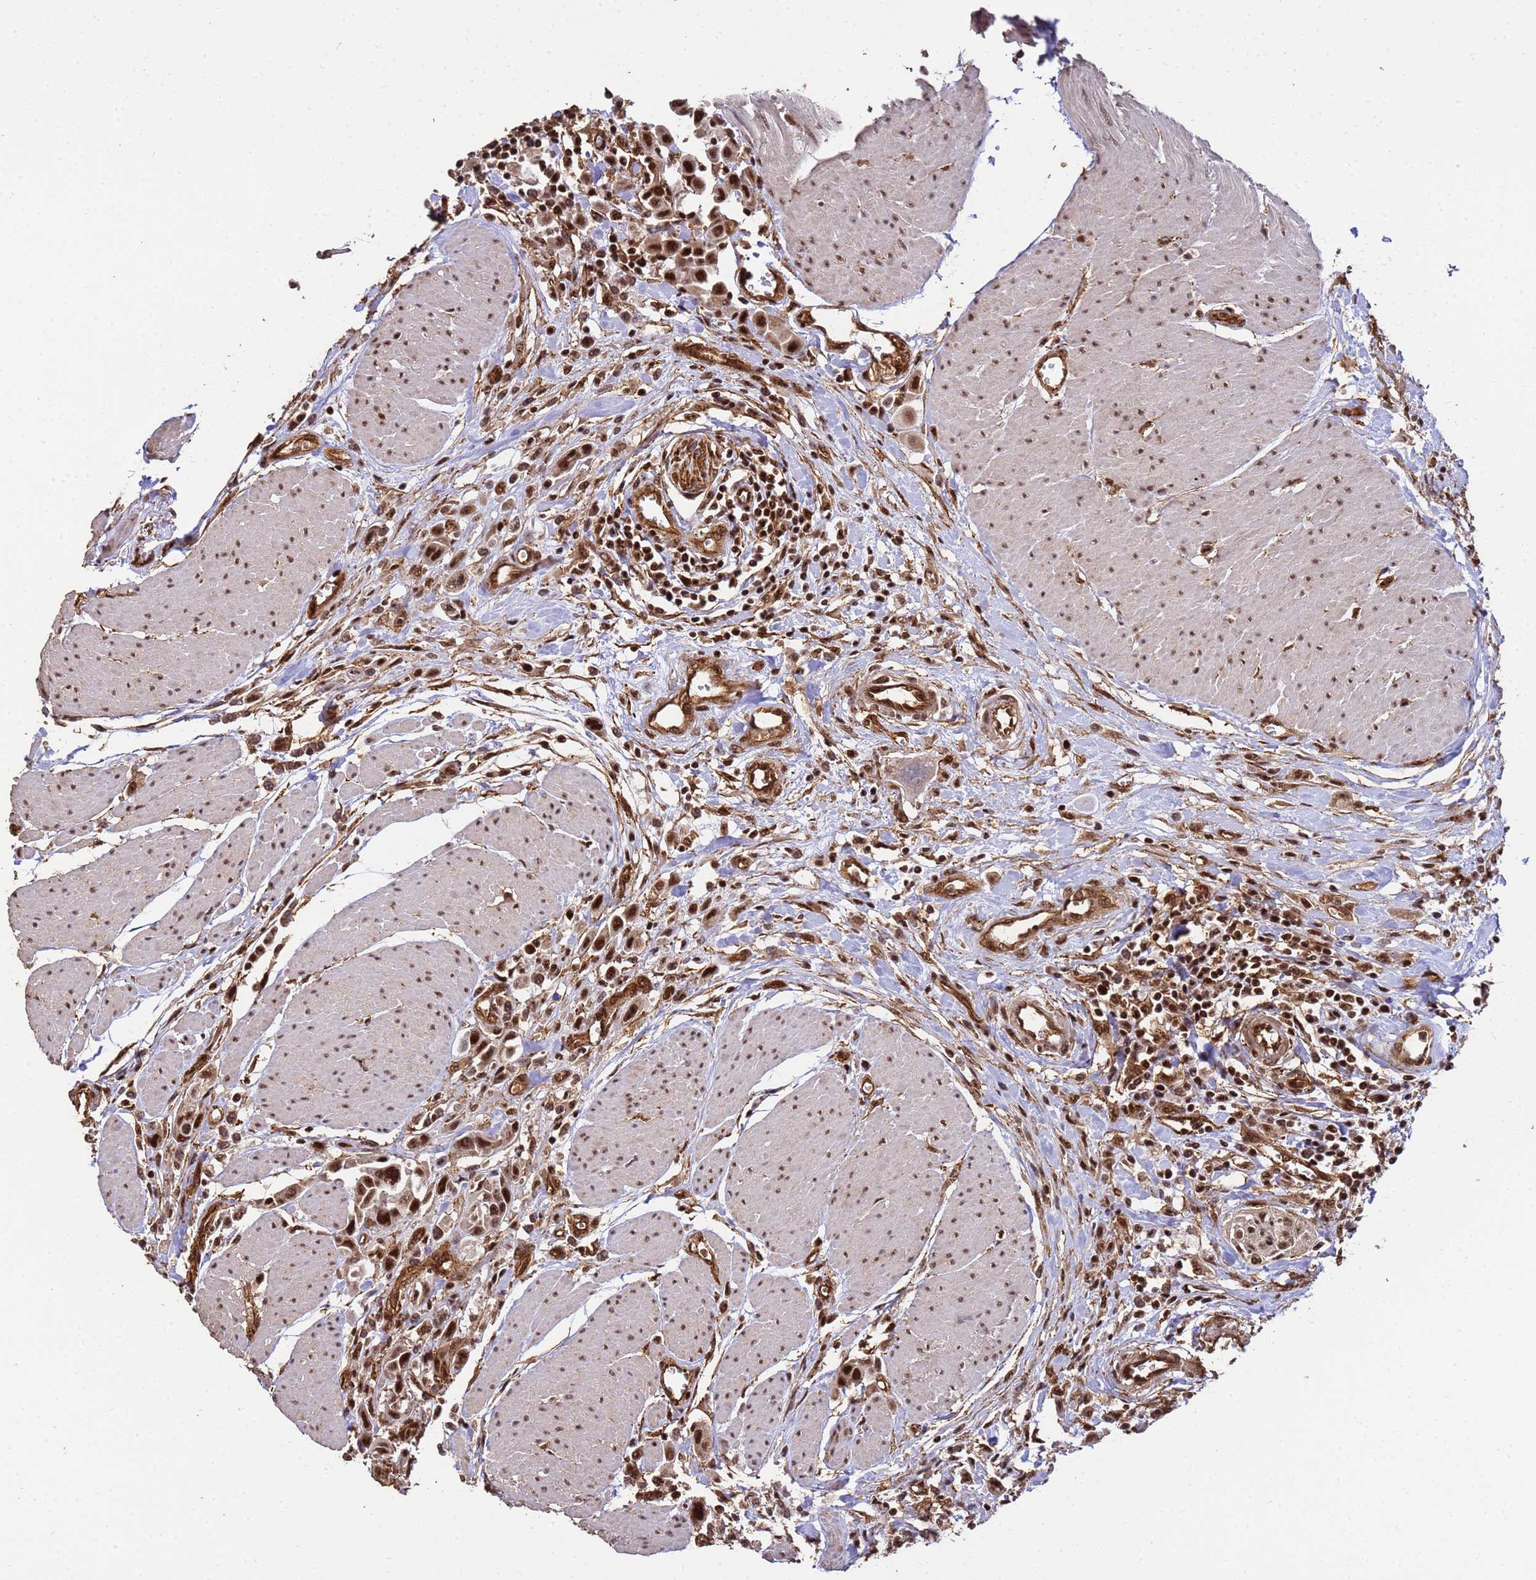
{"staining": {"intensity": "strong", "quantity": ">75%", "location": "cytoplasmic/membranous,nuclear"}, "tissue": "urothelial cancer", "cell_type": "Tumor cells", "image_type": "cancer", "snomed": [{"axis": "morphology", "description": "Urothelial carcinoma, High grade"}, {"axis": "topography", "description": "Urinary bladder"}], "caption": "Protein staining of urothelial carcinoma (high-grade) tissue displays strong cytoplasmic/membranous and nuclear expression in about >75% of tumor cells. The protein of interest is shown in brown color, while the nuclei are stained blue.", "gene": "SYF2", "patient": {"sex": "male", "age": 50}}